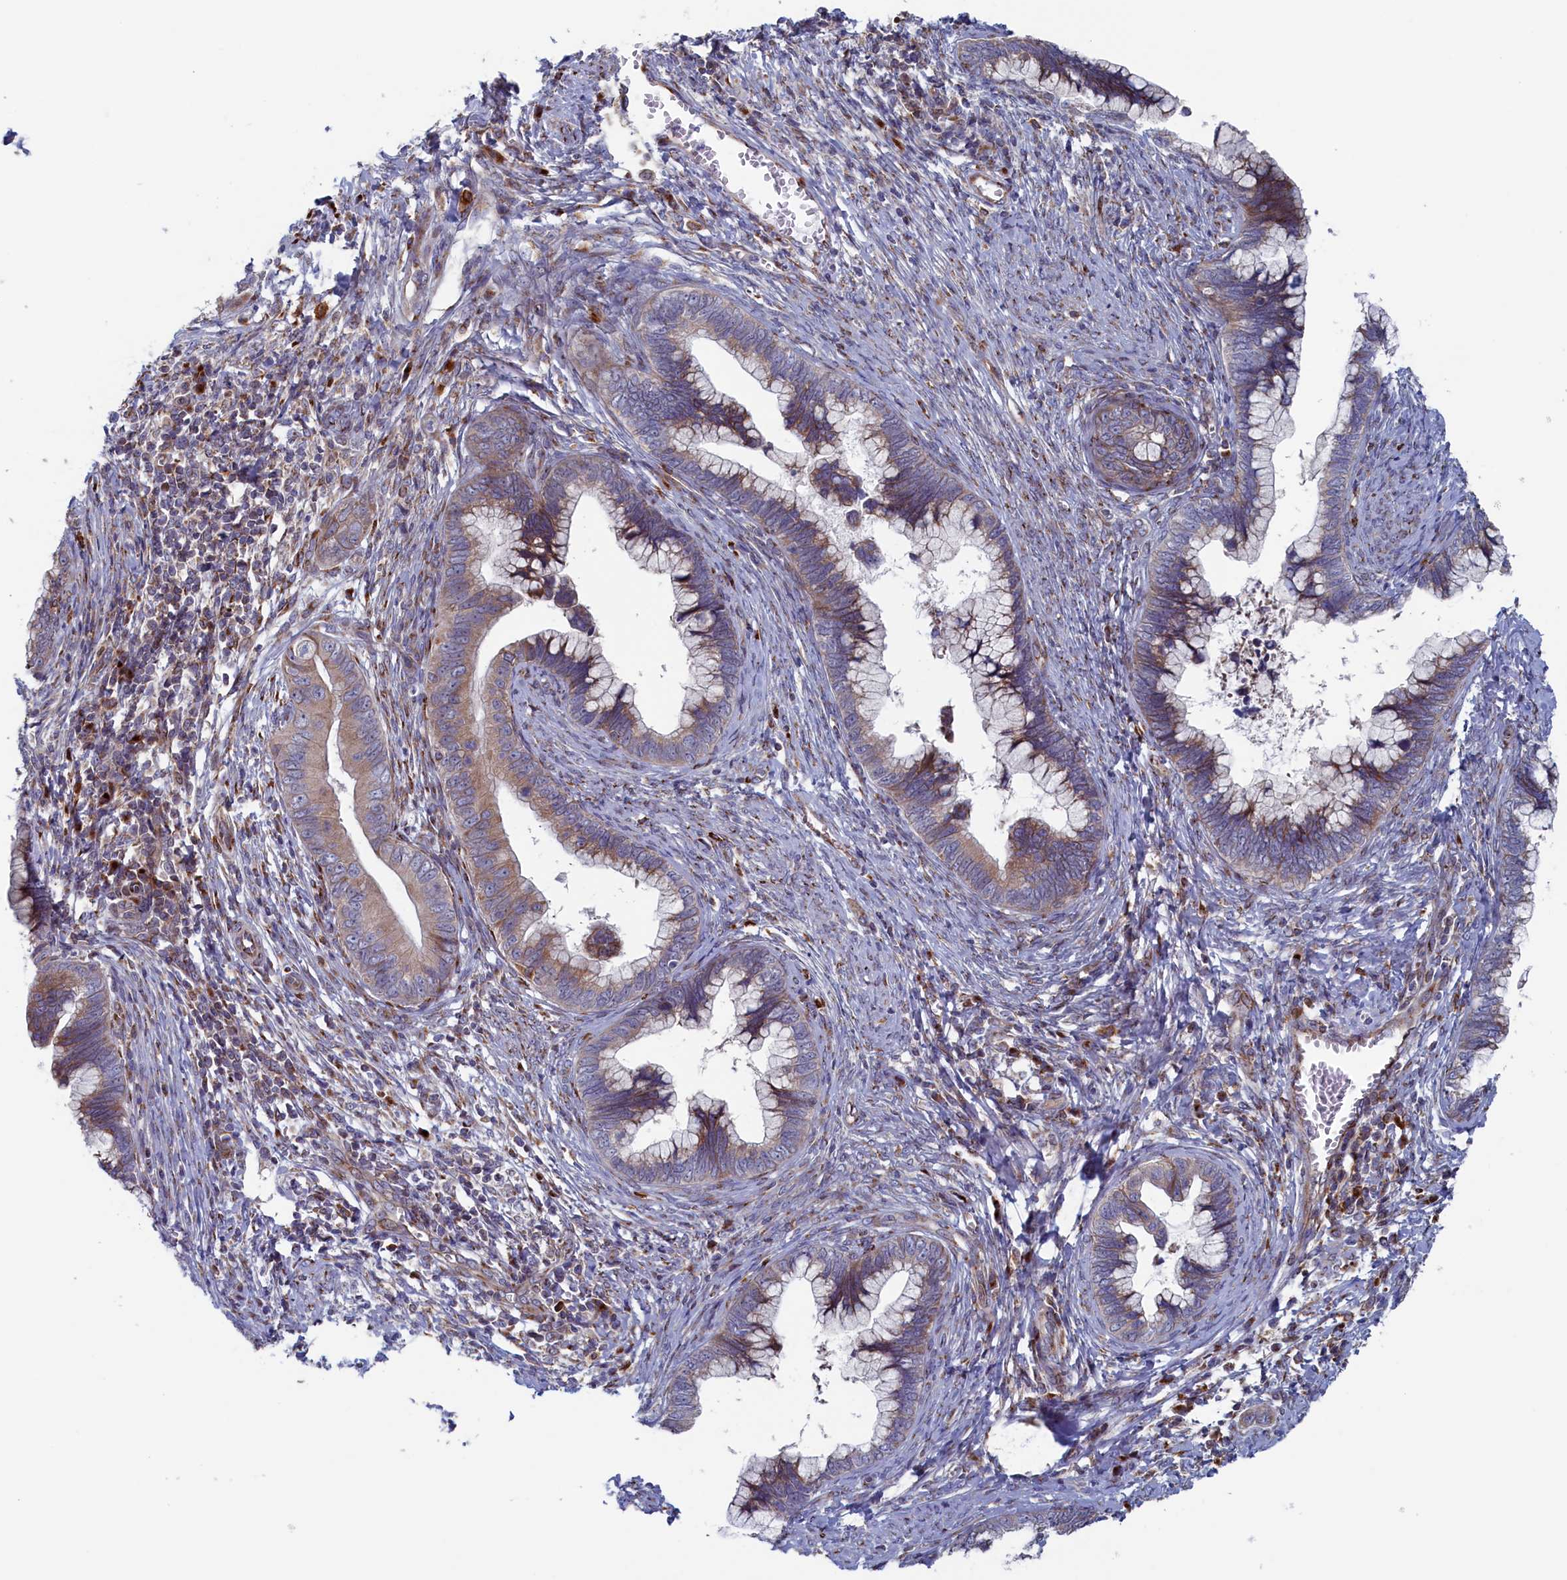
{"staining": {"intensity": "weak", "quantity": "25%-75%", "location": "cytoplasmic/membranous"}, "tissue": "cervical cancer", "cell_type": "Tumor cells", "image_type": "cancer", "snomed": [{"axis": "morphology", "description": "Adenocarcinoma, NOS"}, {"axis": "topography", "description": "Cervix"}], "caption": "Immunohistochemistry (IHC) of cervical cancer exhibits low levels of weak cytoplasmic/membranous staining in approximately 25%-75% of tumor cells.", "gene": "MTFMT", "patient": {"sex": "female", "age": 44}}